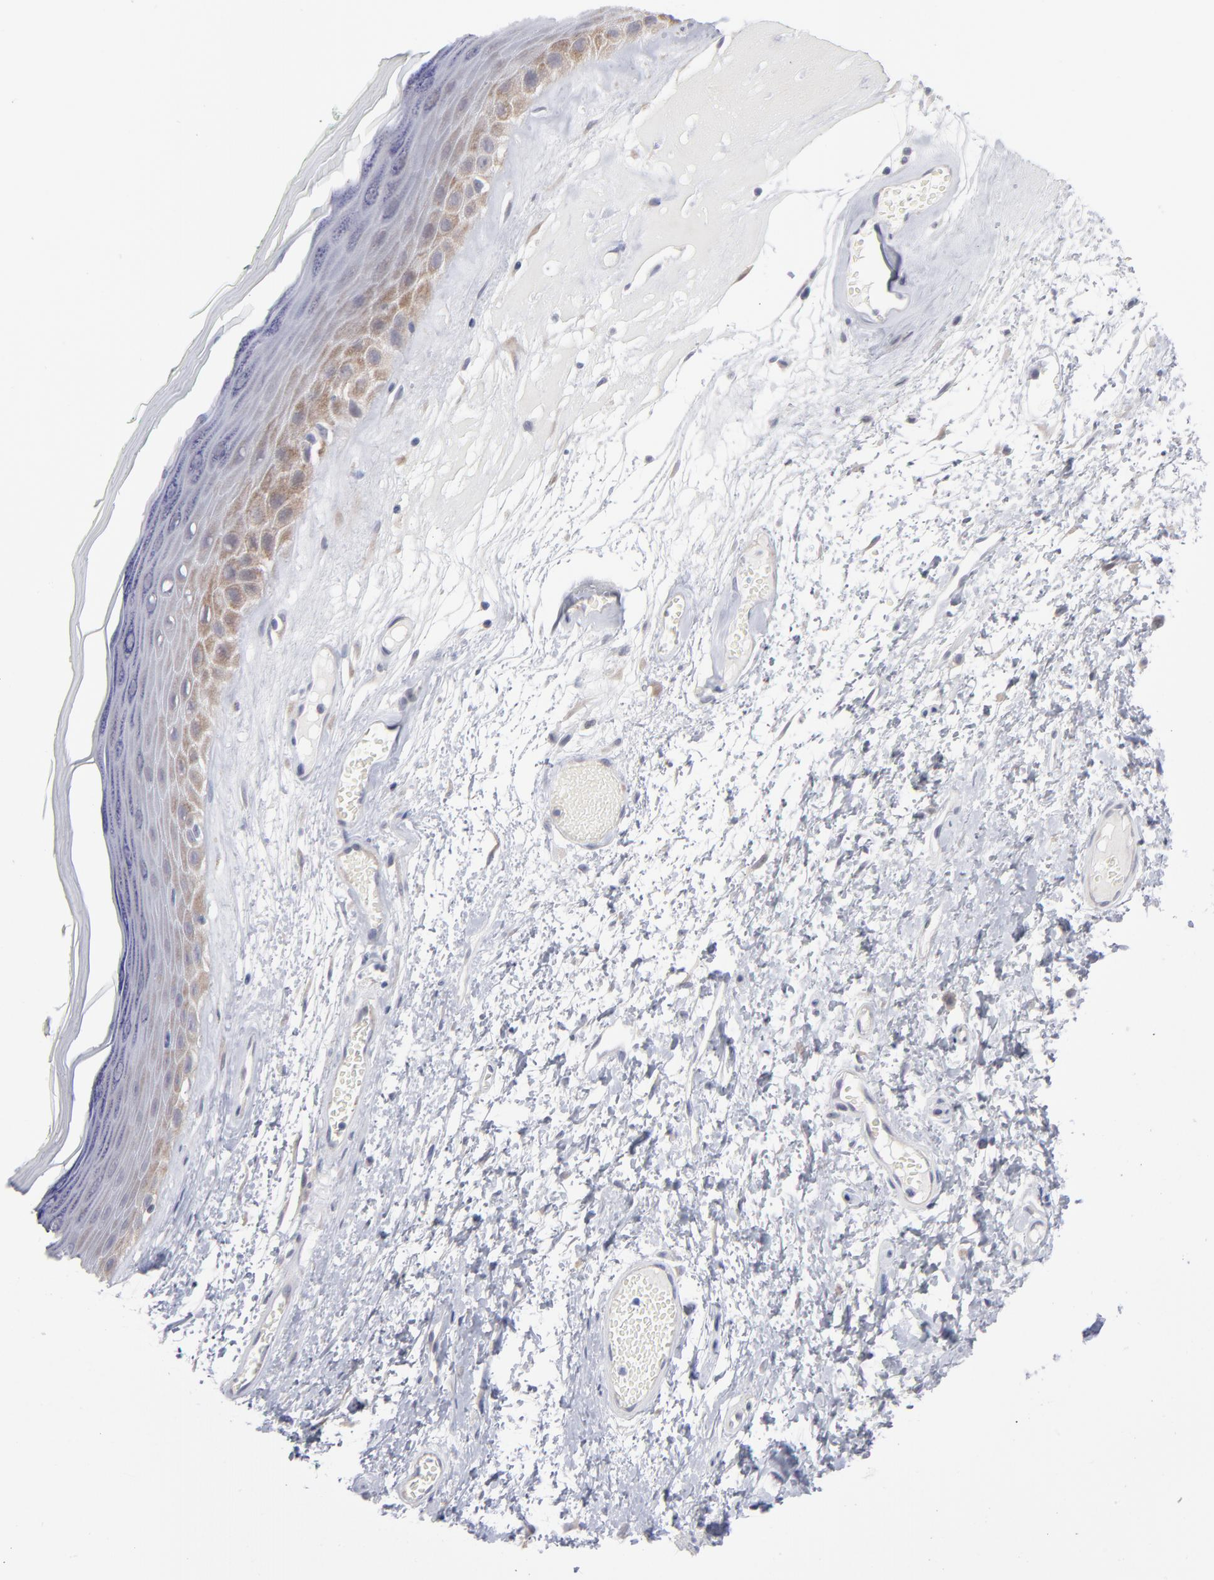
{"staining": {"intensity": "moderate", "quantity": "25%-75%", "location": "cytoplasmic/membranous"}, "tissue": "skin", "cell_type": "Epidermal cells", "image_type": "normal", "snomed": [{"axis": "morphology", "description": "Normal tissue, NOS"}, {"axis": "morphology", "description": "Inflammation, NOS"}, {"axis": "topography", "description": "Vulva"}], "caption": "Protein staining exhibits moderate cytoplasmic/membranous expression in about 25%-75% of epidermal cells in normal skin. (DAB (3,3'-diaminobenzidine) IHC with brightfield microscopy, high magnification).", "gene": "RPS24", "patient": {"sex": "female", "age": 84}}